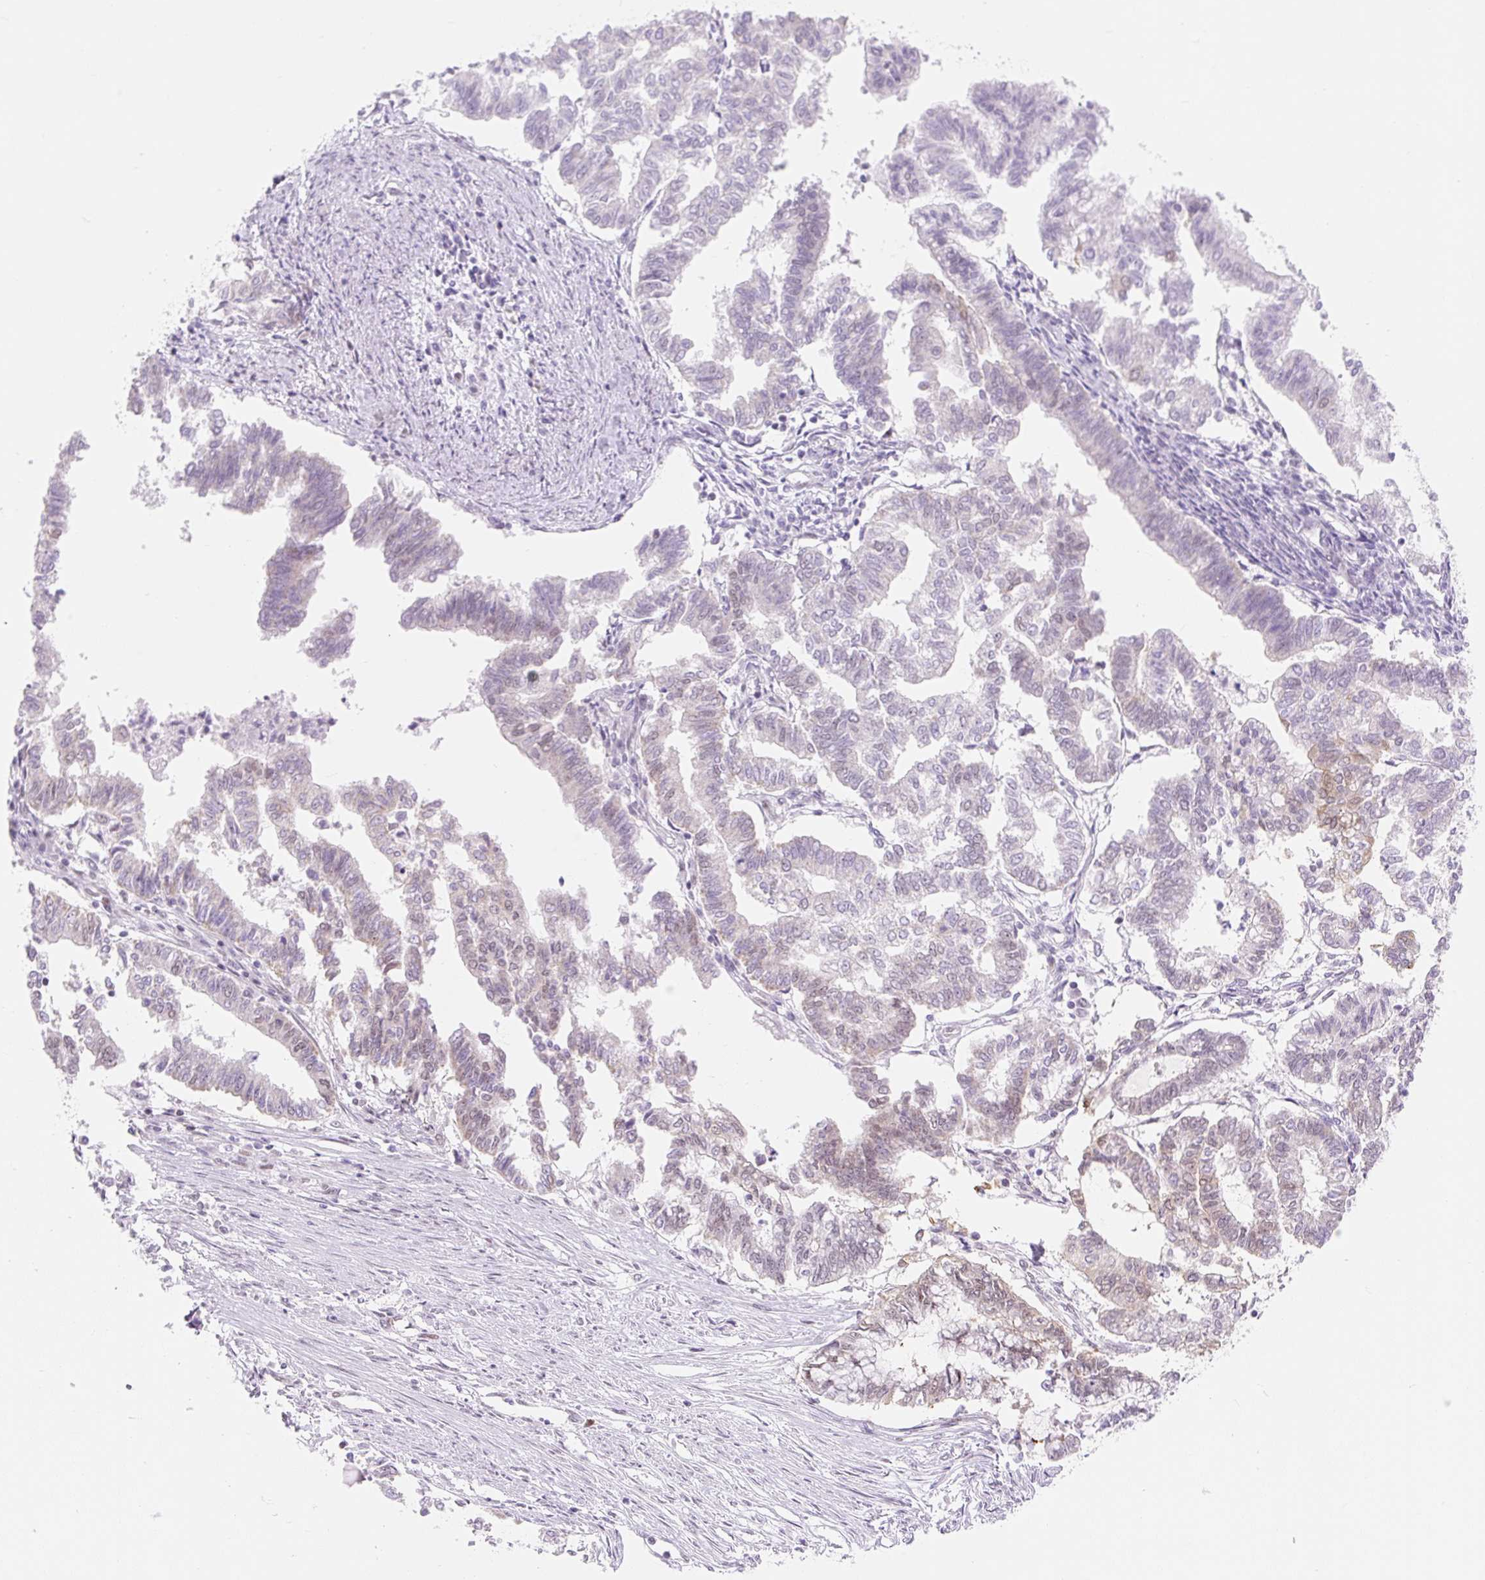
{"staining": {"intensity": "weak", "quantity": "<25%", "location": "nuclear"}, "tissue": "endometrial cancer", "cell_type": "Tumor cells", "image_type": "cancer", "snomed": [{"axis": "morphology", "description": "Adenocarcinoma, NOS"}, {"axis": "topography", "description": "Endometrium"}], "caption": "An image of adenocarcinoma (endometrial) stained for a protein exhibits no brown staining in tumor cells.", "gene": "H2BW1", "patient": {"sex": "female", "age": 79}}